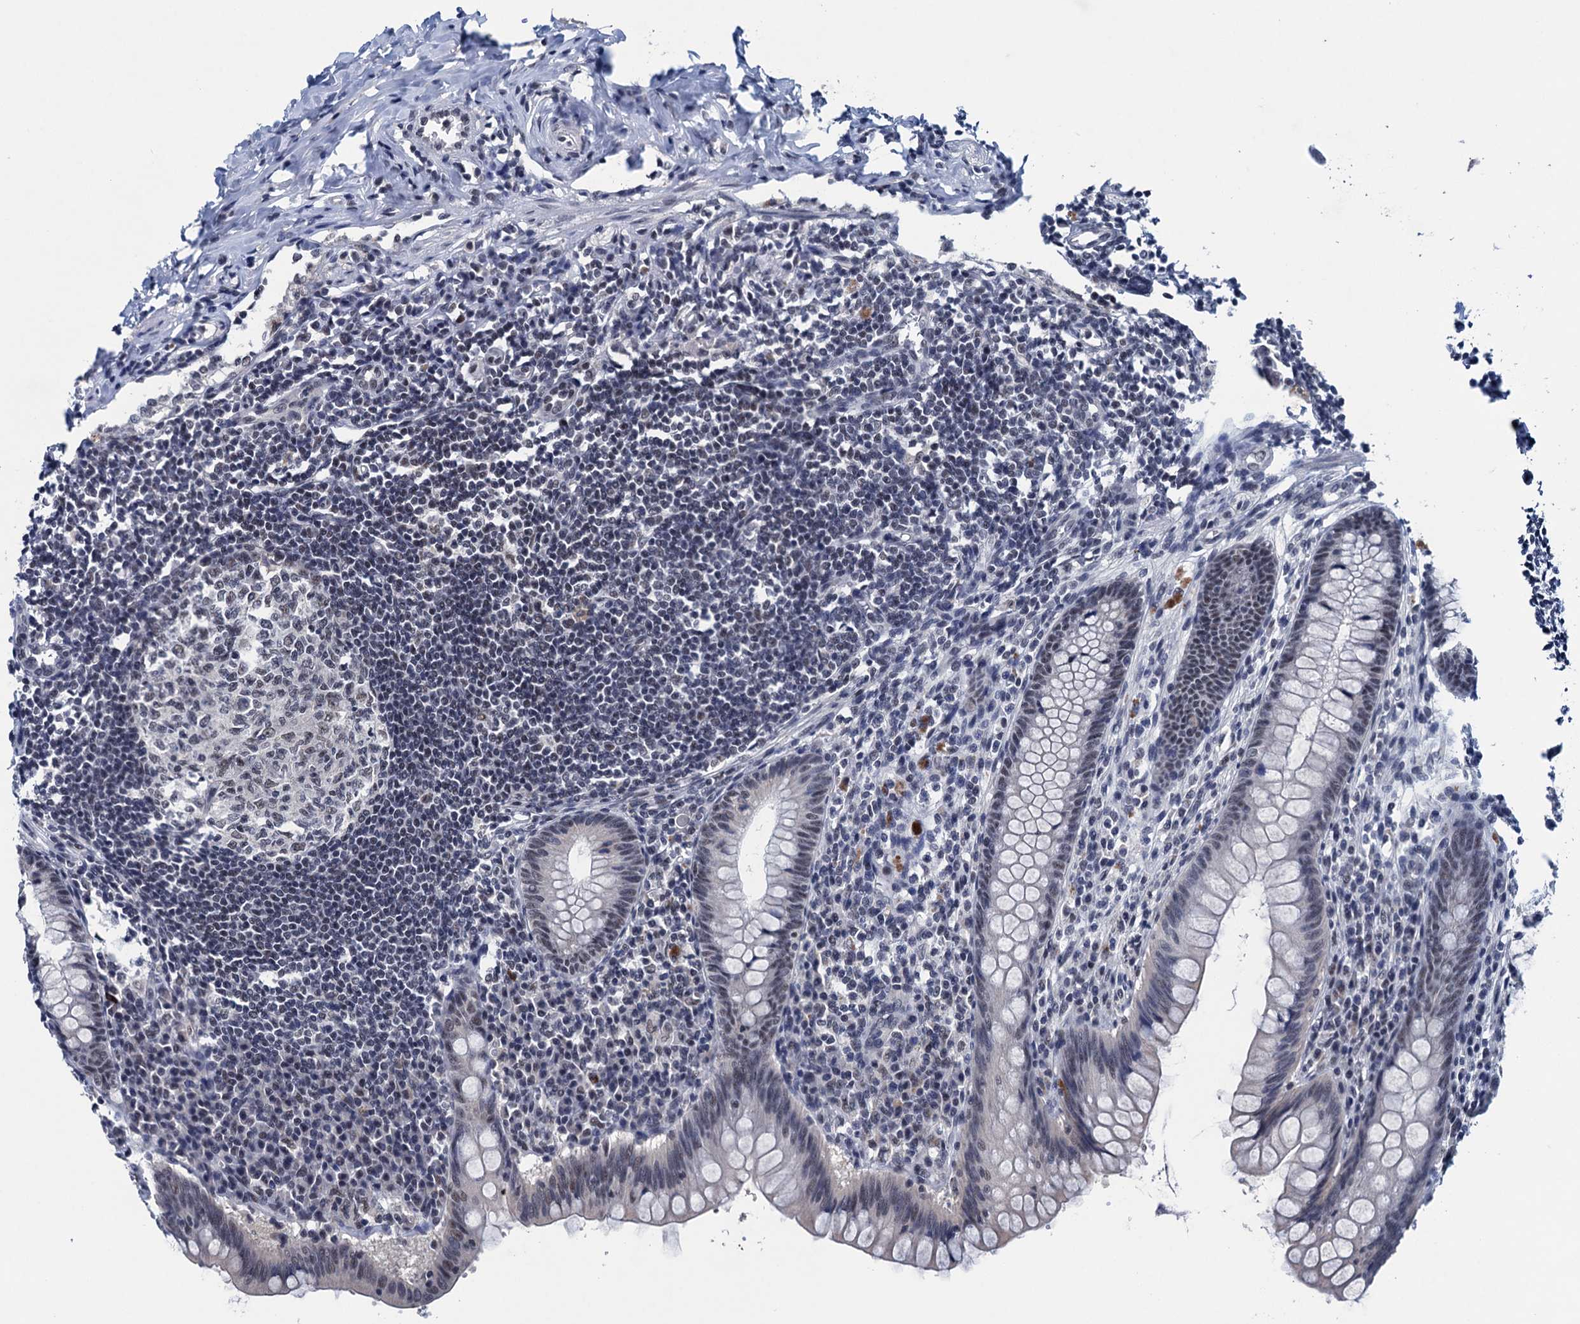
{"staining": {"intensity": "weak", "quantity": "25%-75%", "location": "nuclear"}, "tissue": "appendix", "cell_type": "Glandular cells", "image_type": "normal", "snomed": [{"axis": "morphology", "description": "Normal tissue, NOS"}, {"axis": "topography", "description": "Appendix"}], "caption": "Protein staining displays weak nuclear positivity in approximately 25%-75% of glandular cells in unremarkable appendix. (brown staining indicates protein expression, while blue staining denotes nuclei).", "gene": "FNBP4", "patient": {"sex": "female", "age": 33}}